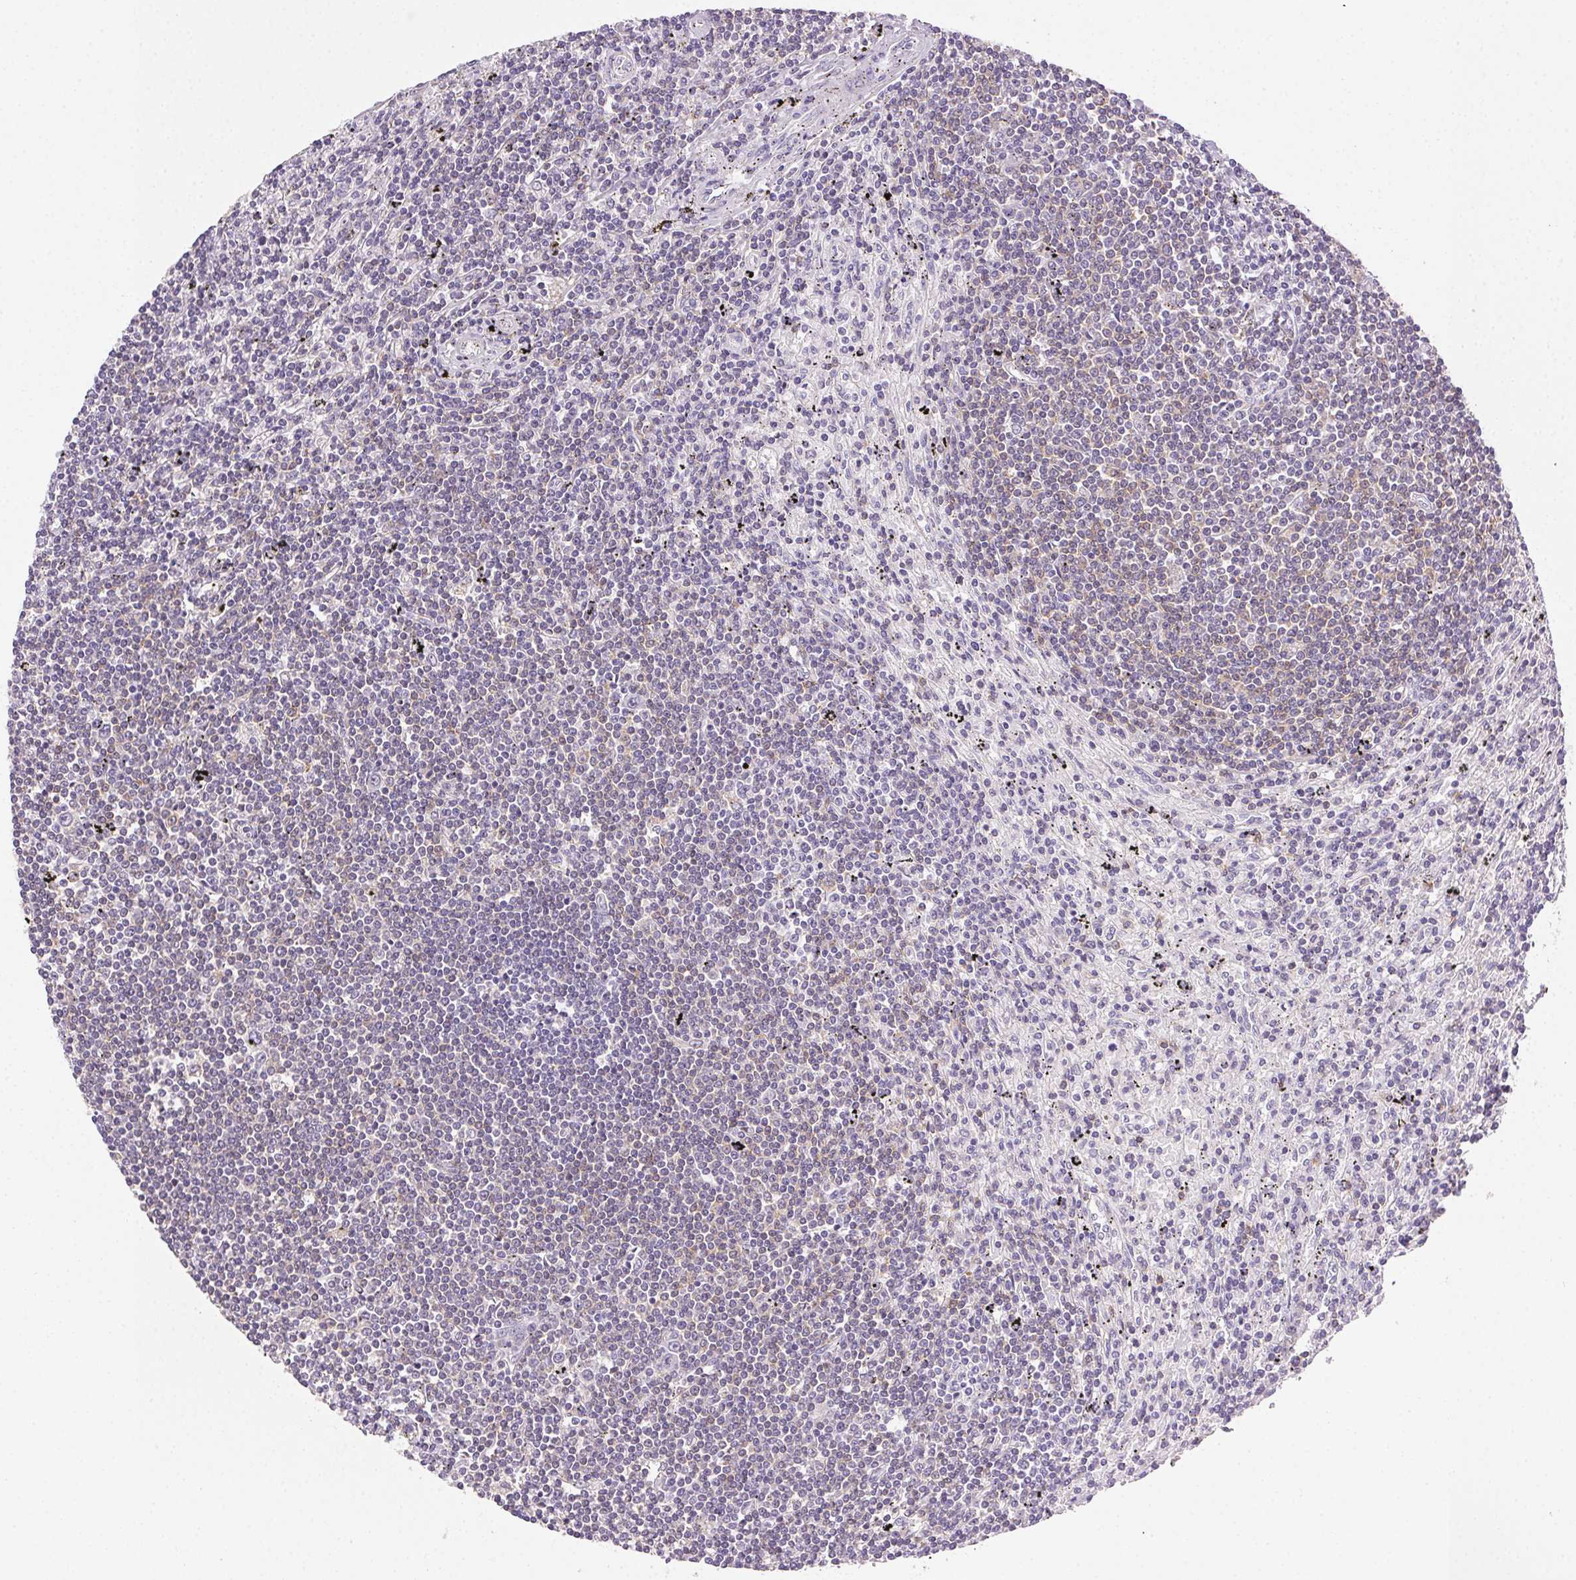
{"staining": {"intensity": "negative", "quantity": "none", "location": "none"}, "tissue": "lymphoma", "cell_type": "Tumor cells", "image_type": "cancer", "snomed": [{"axis": "morphology", "description": "Malignant lymphoma, non-Hodgkin's type, Low grade"}, {"axis": "topography", "description": "Spleen"}], "caption": "Malignant lymphoma, non-Hodgkin's type (low-grade) stained for a protein using IHC exhibits no staining tumor cells.", "gene": "AKAP5", "patient": {"sex": "male", "age": 76}}